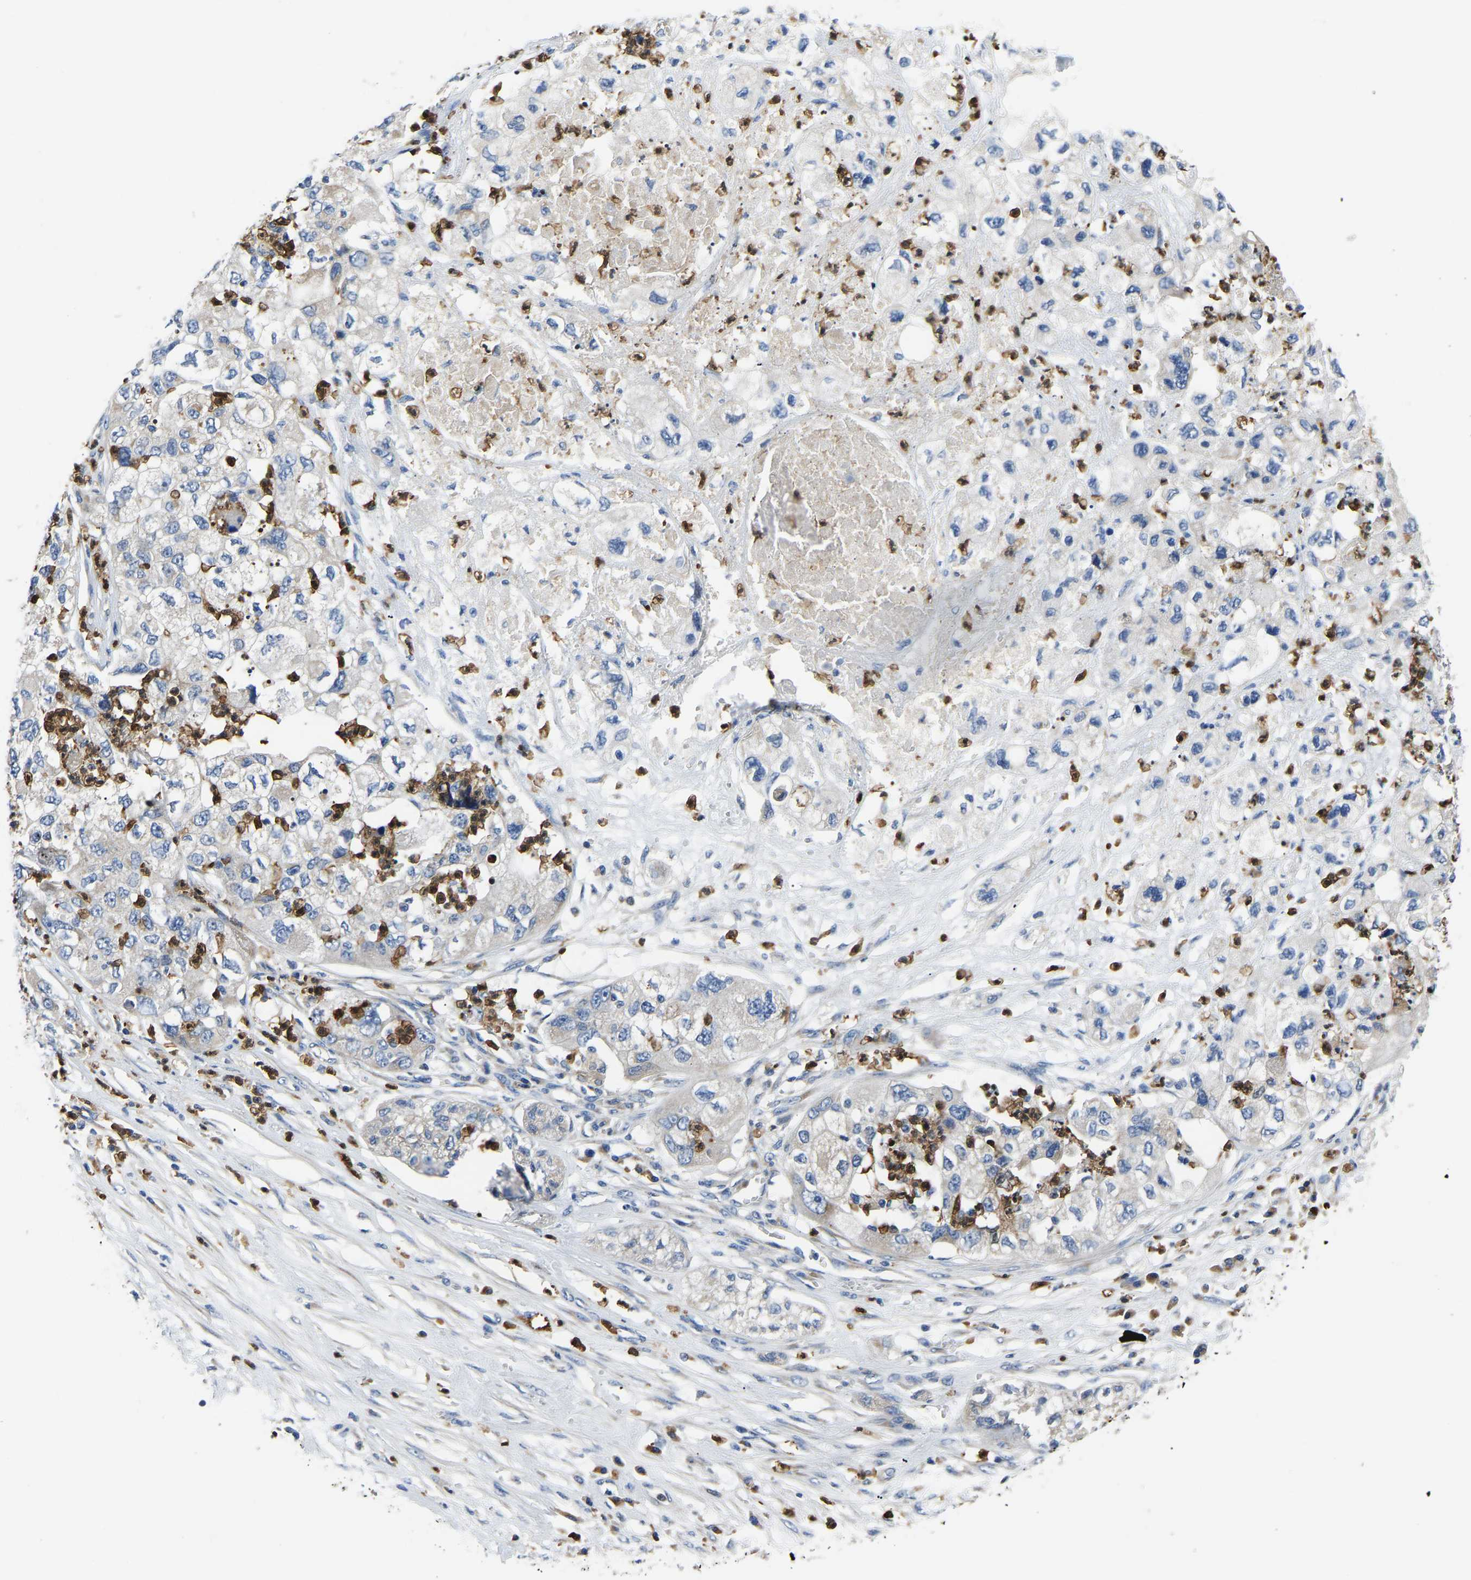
{"staining": {"intensity": "negative", "quantity": "none", "location": "none"}, "tissue": "pancreatic cancer", "cell_type": "Tumor cells", "image_type": "cancer", "snomed": [{"axis": "morphology", "description": "Adenocarcinoma, NOS"}, {"axis": "topography", "description": "Pancreas"}], "caption": "There is no significant expression in tumor cells of pancreatic cancer.", "gene": "TOR1B", "patient": {"sex": "female", "age": 78}}